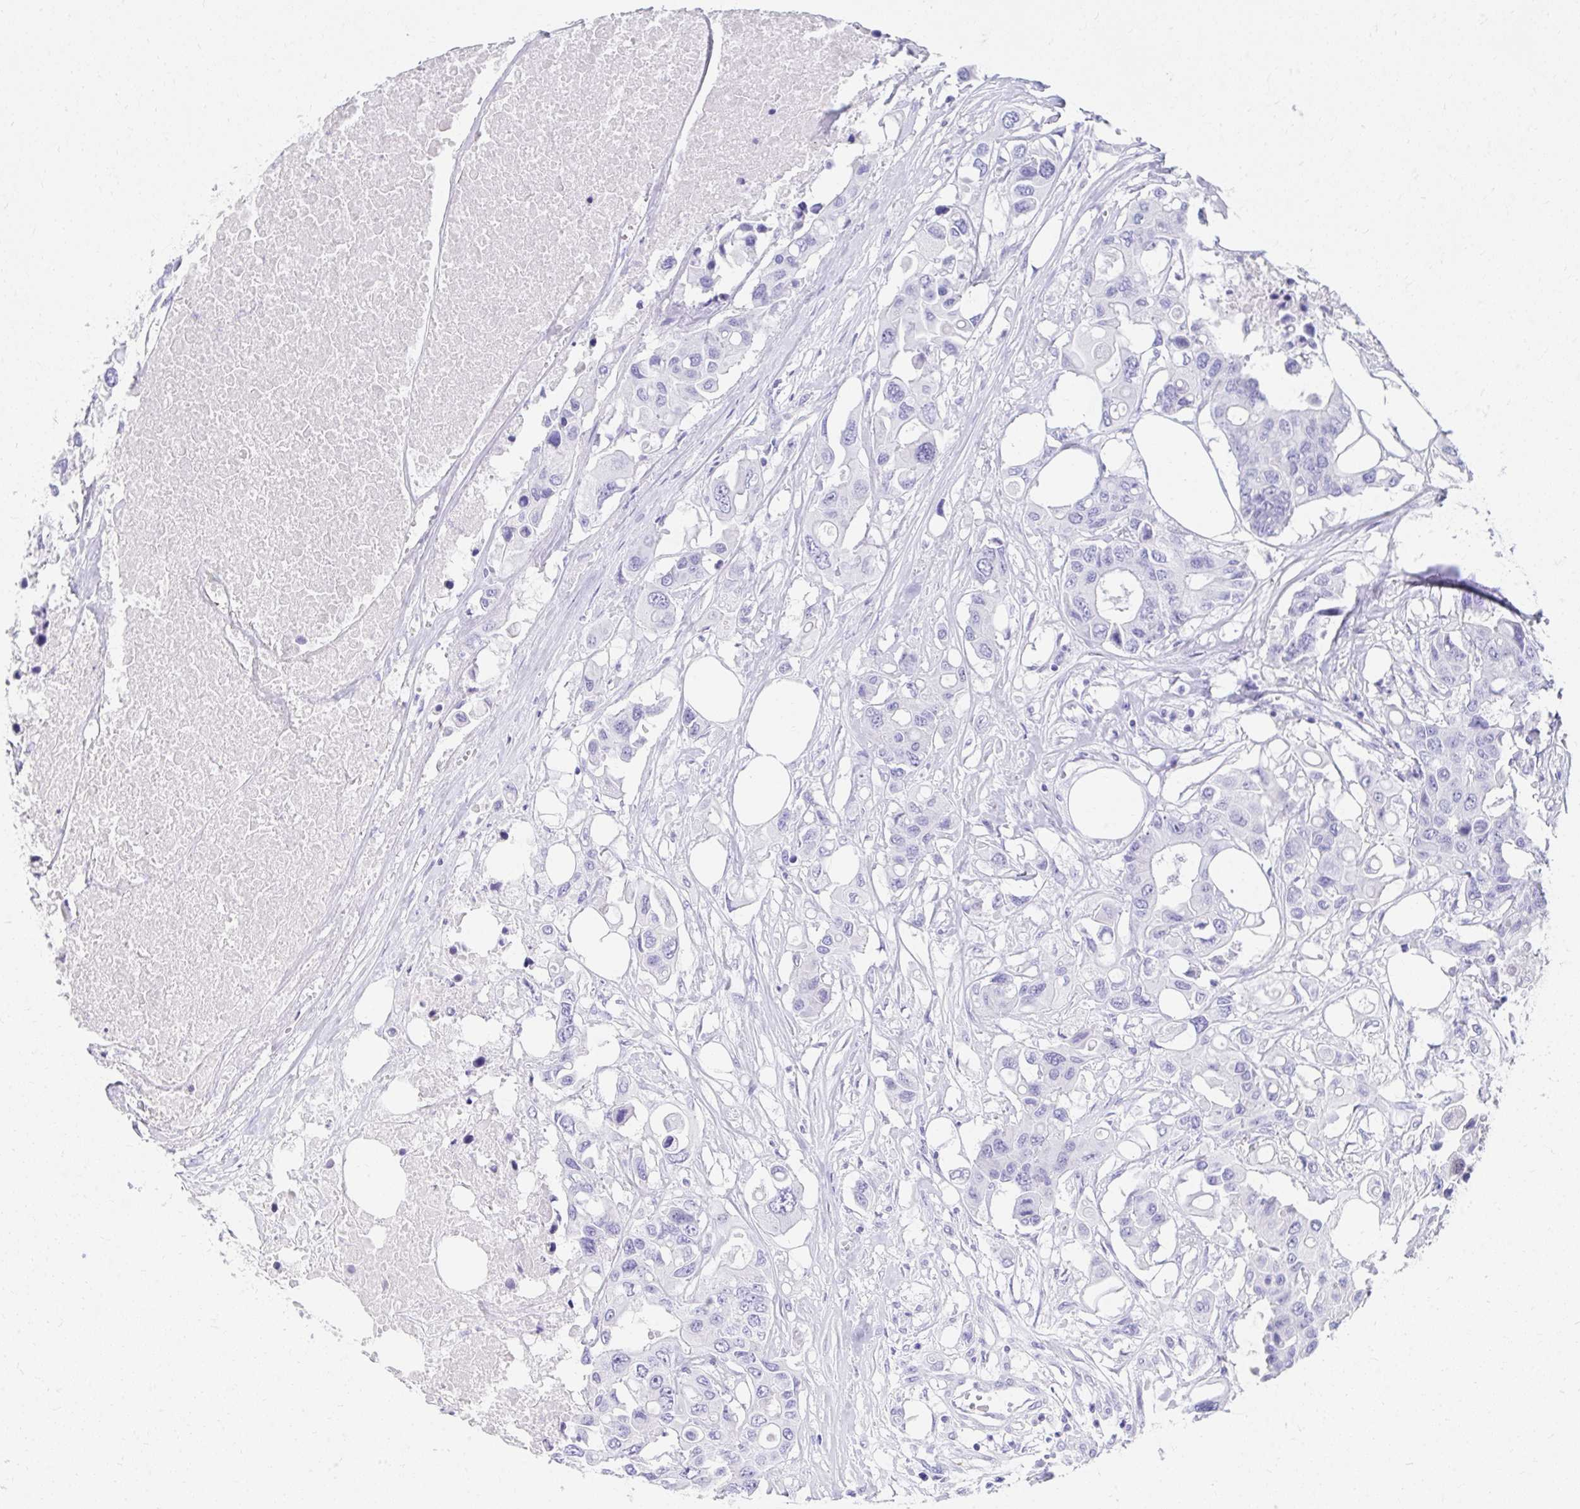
{"staining": {"intensity": "negative", "quantity": "none", "location": "none"}, "tissue": "colorectal cancer", "cell_type": "Tumor cells", "image_type": "cancer", "snomed": [{"axis": "morphology", "description": "Adenocarcinoma, NOS"}, {"axis": "topography", "description": "Colon"}], "caption": "Tumor cells show no significant positivity in adenocarcinoma (colorectal).", "gene": "SEC14L3", "patient": {"sex": "male", "age": 77}}